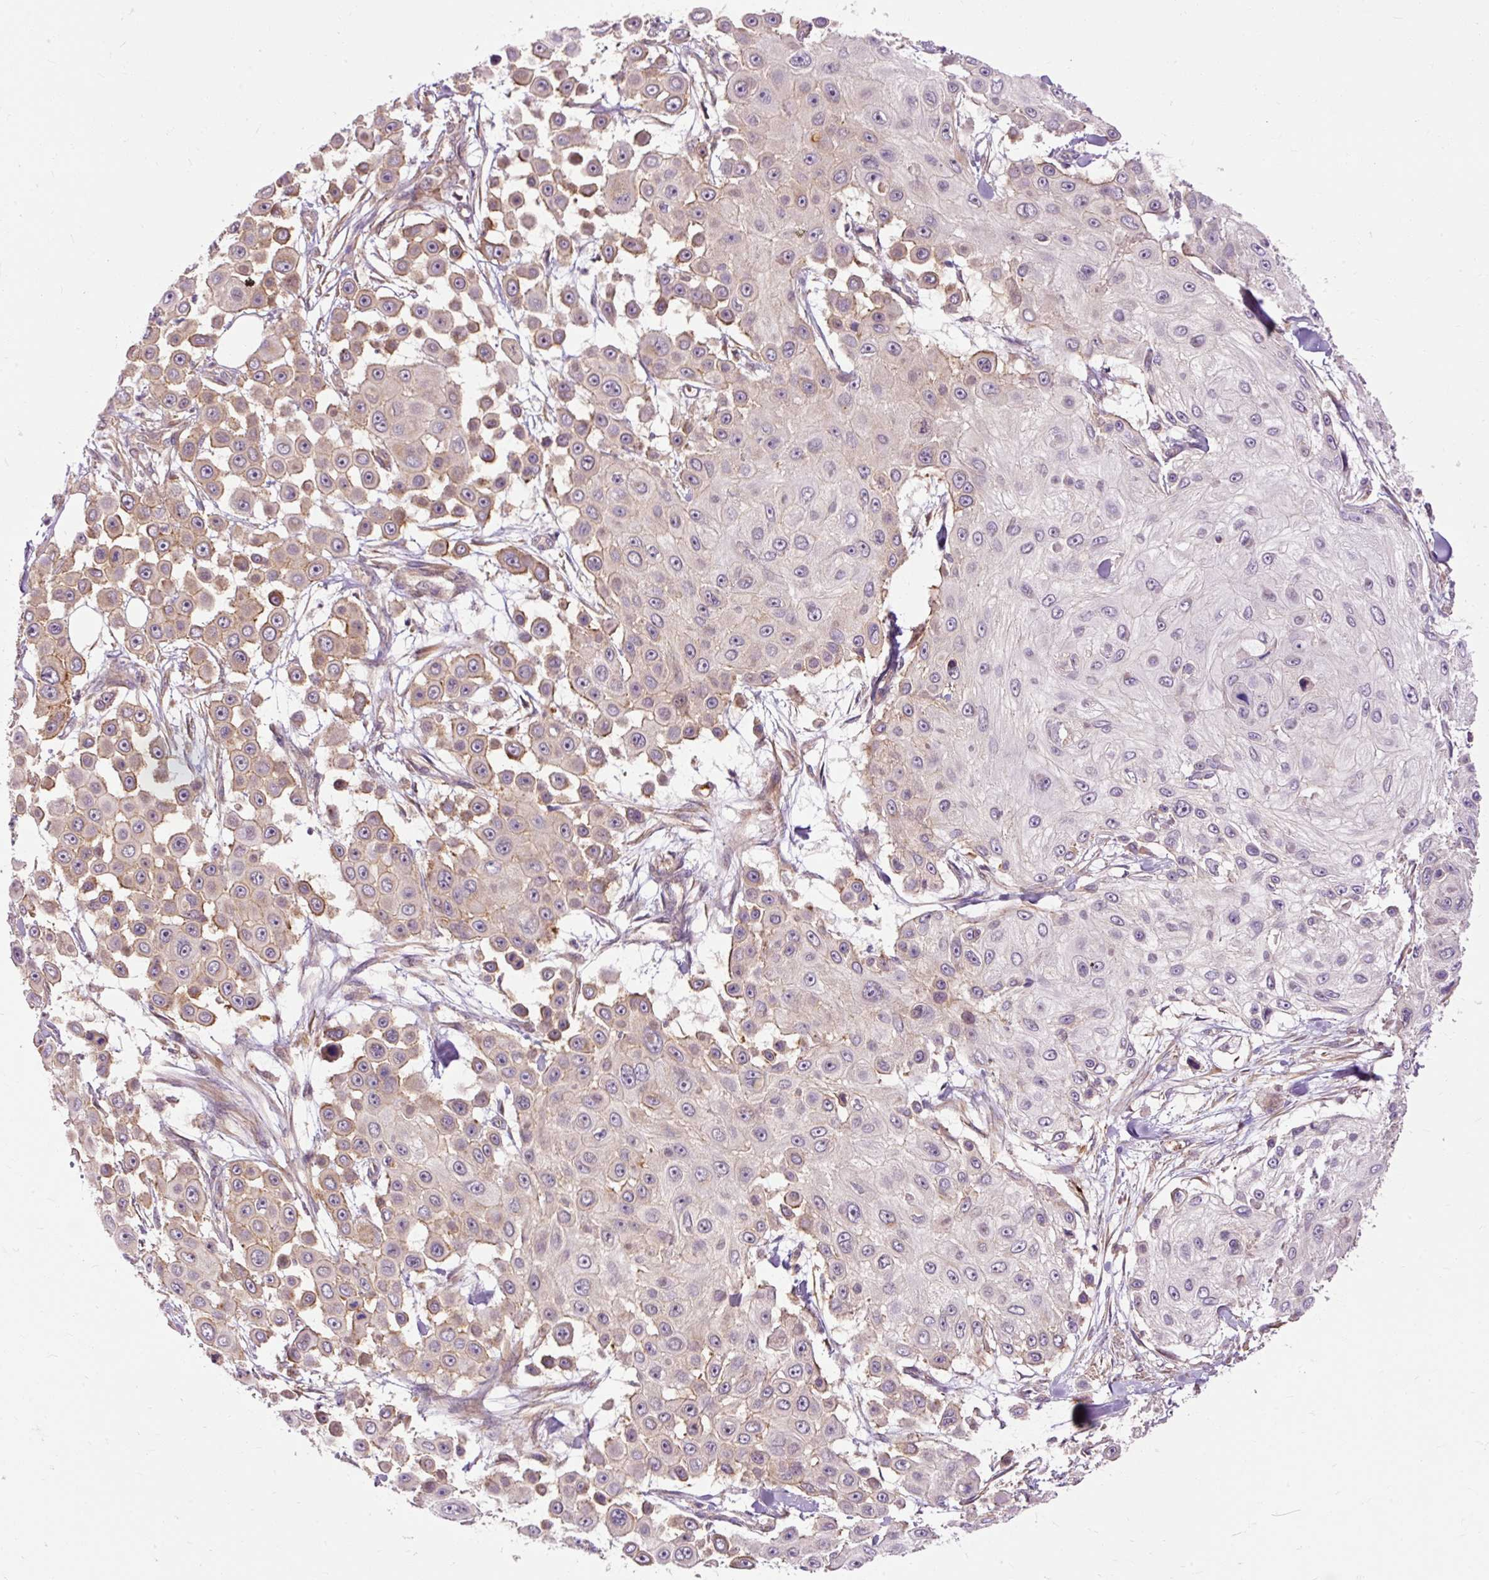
{"staining": {"intensity": "weak", "quantity": "25%-75%", "location": "cytoplasmic/membranous"}, "tissue": "skin cancer", "cell_type": "Tumor cells", "image_type": "cancer", "snomed": [{"axis": "morphology", "description": "Squamous cell carcinoma, NOS"}, {"axis": "topography", "description": "Skin"}], "caption": "Brown immunohistochemical staining in human skin cancer shows weak cytoplasmic/membranous positivity in about 25%-75% of tumor cells.", "gene": "RIPOR3", "patient": {"sex": "male", "age": 67}}